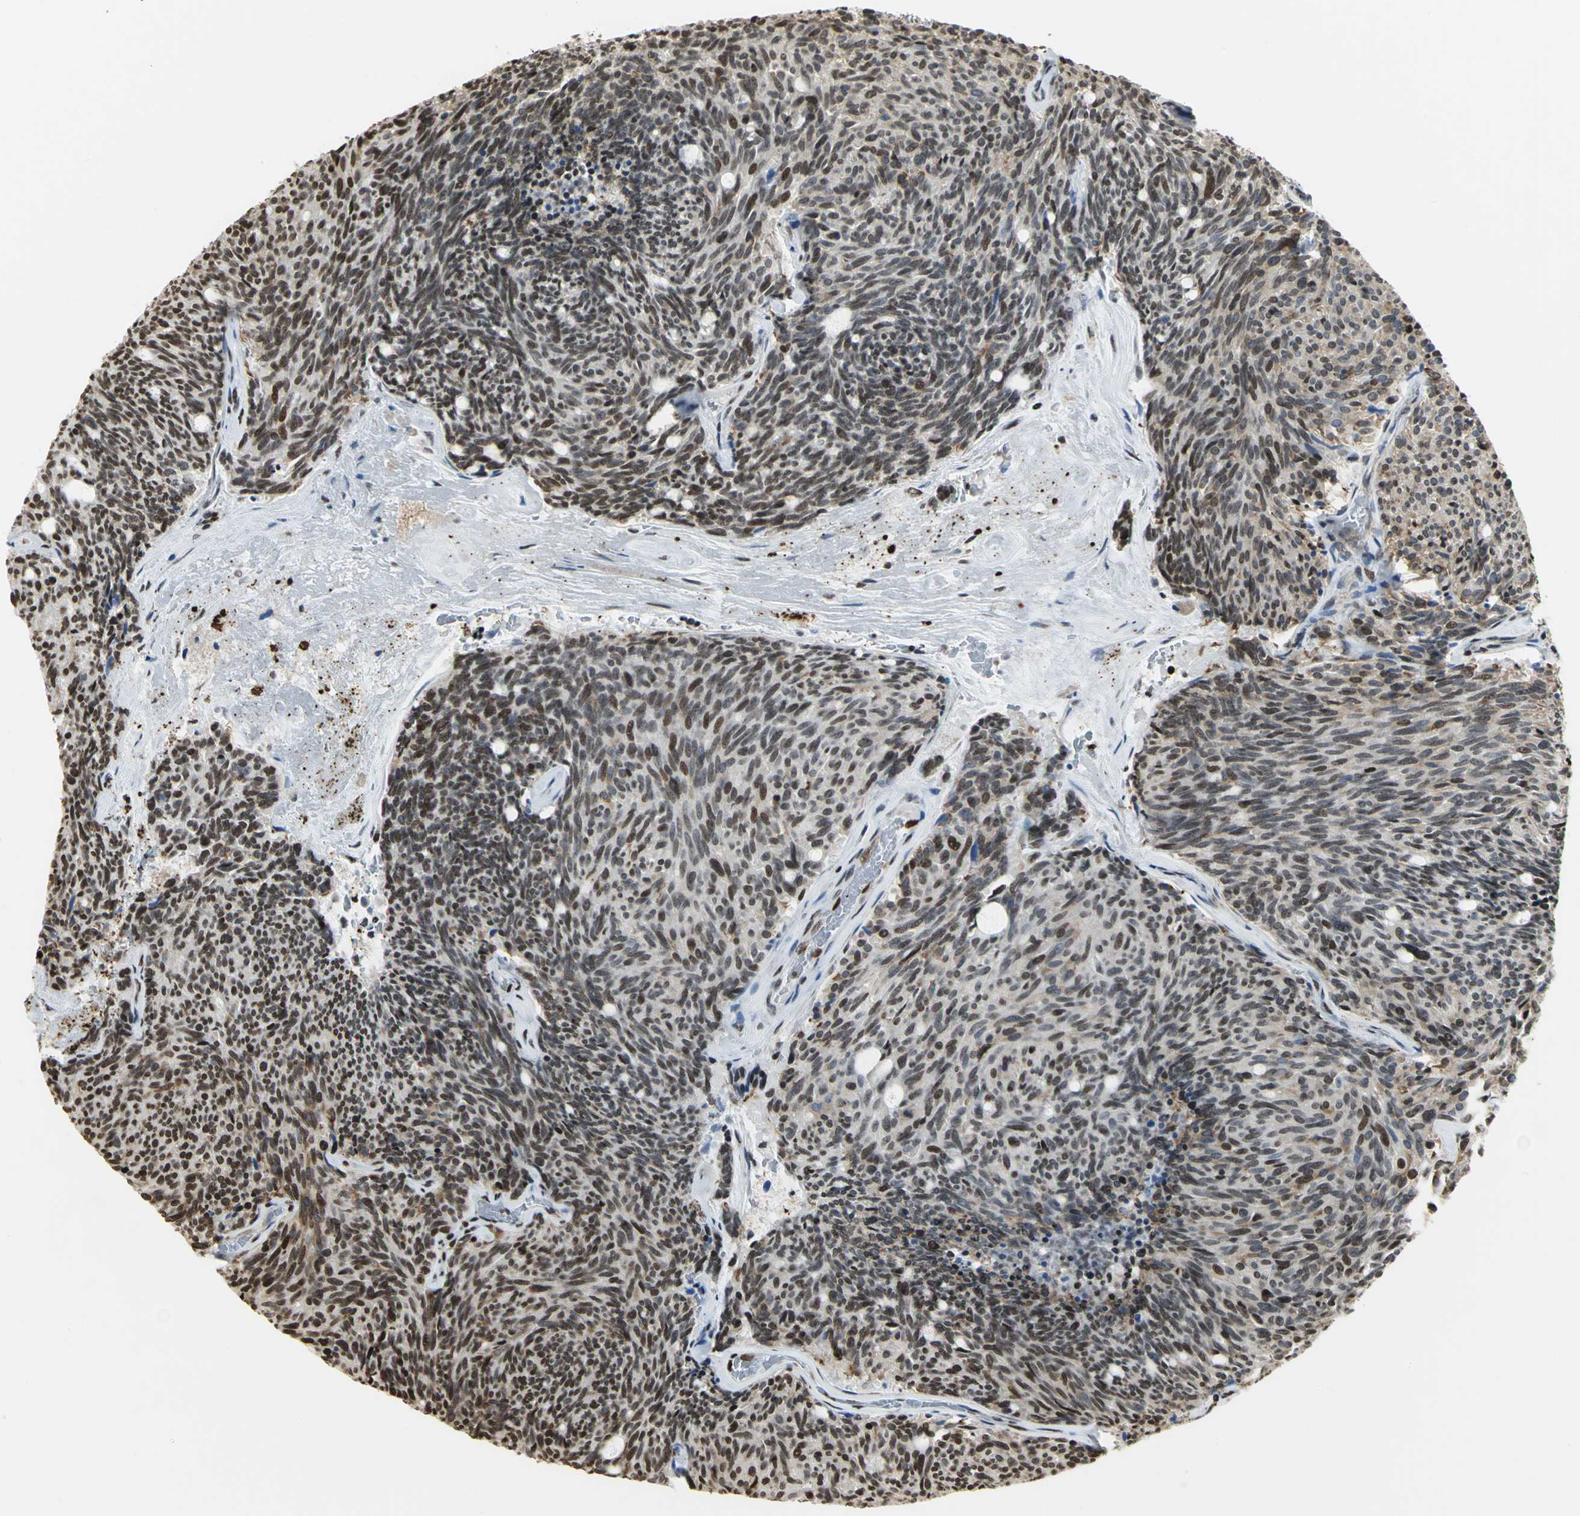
{"staining": {"intensity": "strong", "quantity": ">75%", "location": "nuclear"}, "tissue": "carcinoid", "cell_type": "Tumor cells", "image_type": "cancer", "snomed": [{"axis": "morphology", "description": "Carcinoid, malignant, NOS"}, {"axis": "topography", "description": "Pancreas"}], "caption": "Protein analysis of carcinoid tissue reveals strong nuclear expression in about >75% of tumor cells.", "gene": "HMGB1", "patient": {"sex": "female", "age": 54}}